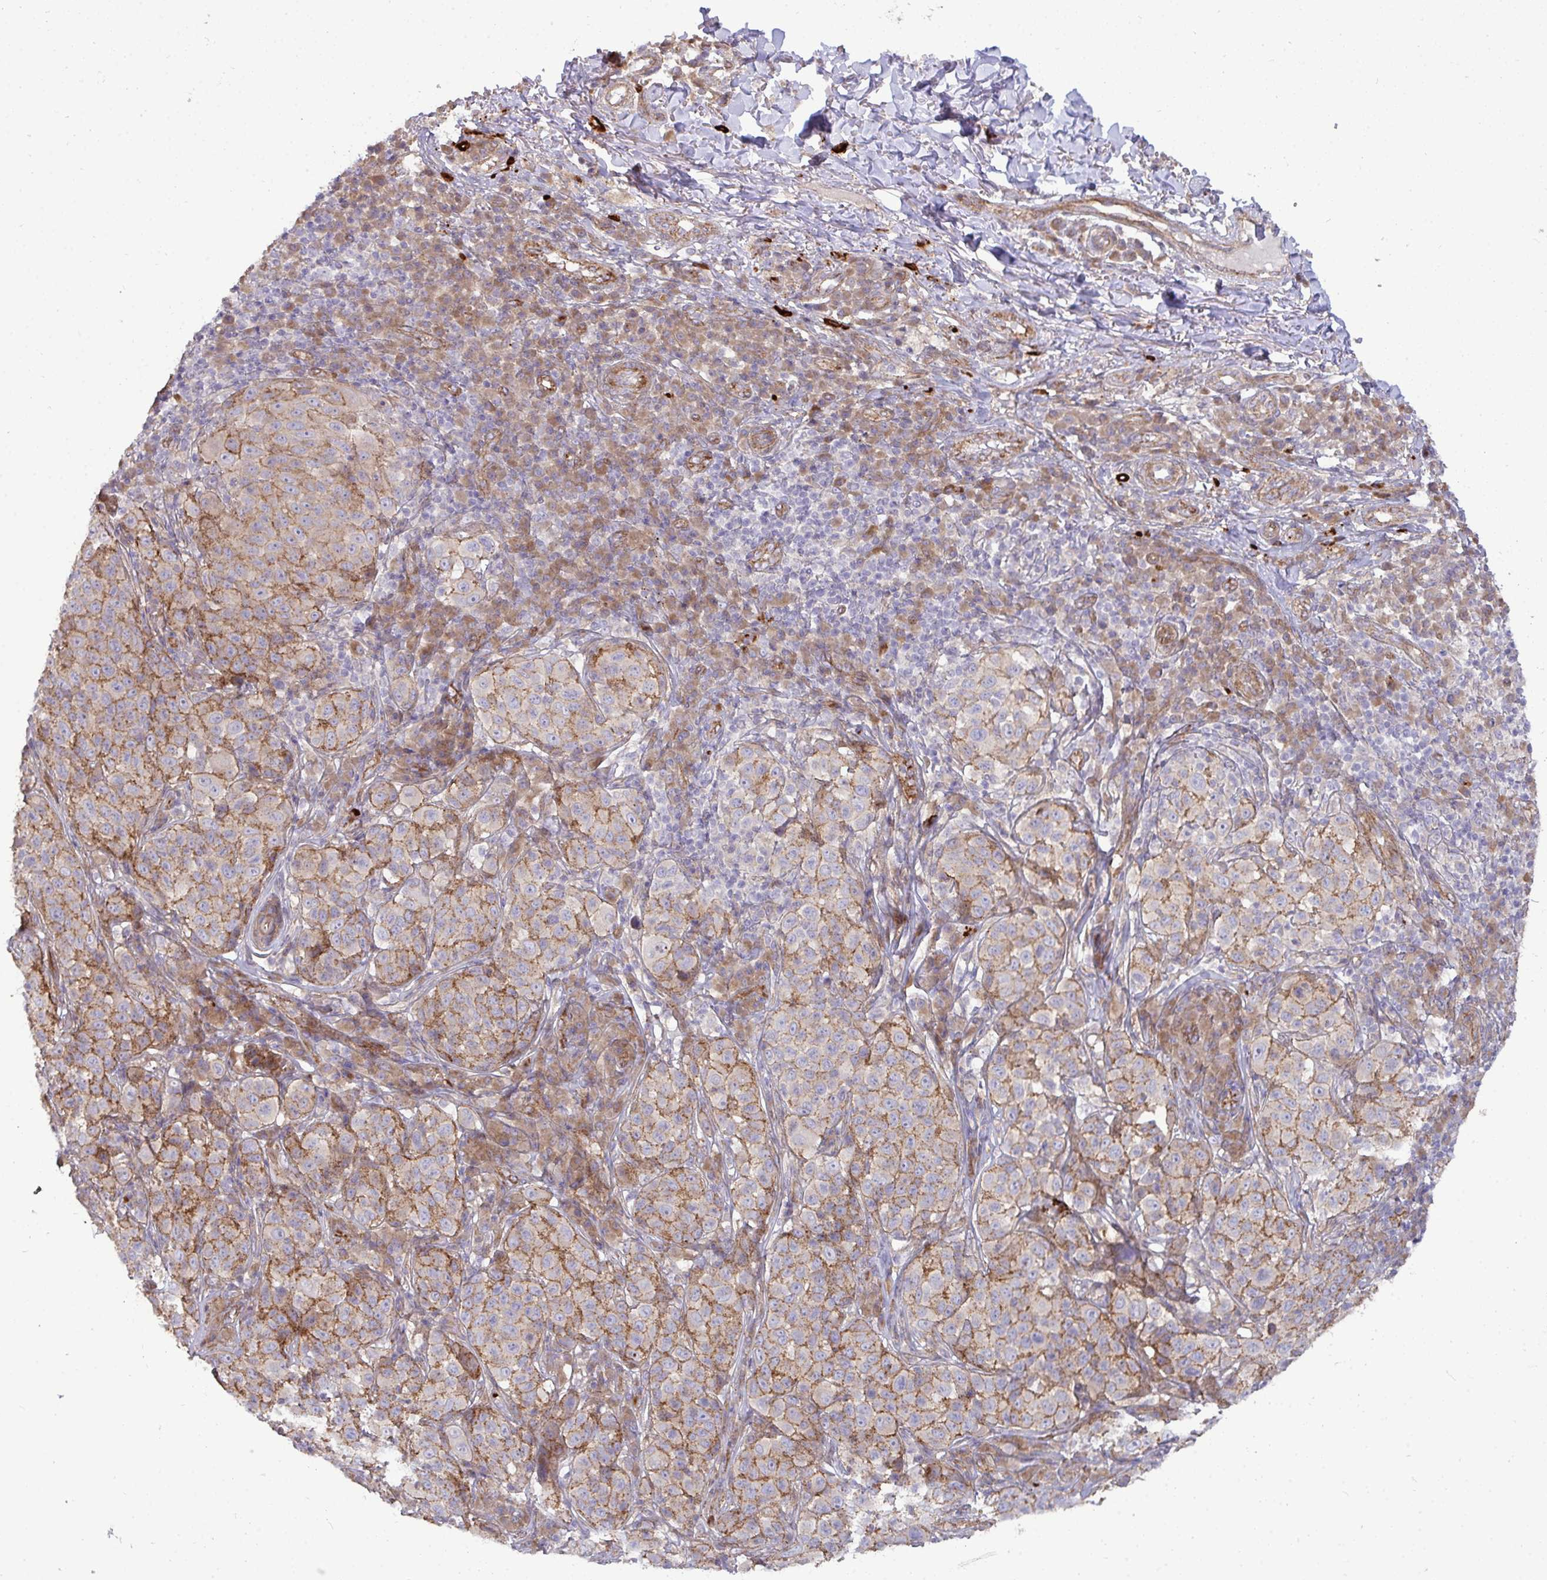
{"staining": {"intensity": "moderate", "quantity": ">75%", "location": "cytoplasmic/membranous"}, "tissue": "melanoma", "cell_type": "Tumor cells", "image_type": "cancer", "snomed": [{"axis": "morphology", "description": "Malignant melanoma, NOS"}, {"axis": "topography", "description": "Skin"}], "caption": "Brown immunohistochemical staining in human melanoma reveals moderate cytoplasmic/membranous positivity in approximately >75% of tumor cells.", "gene": "SH2D1B", "patient": {"sex": "male", "age": 38}}